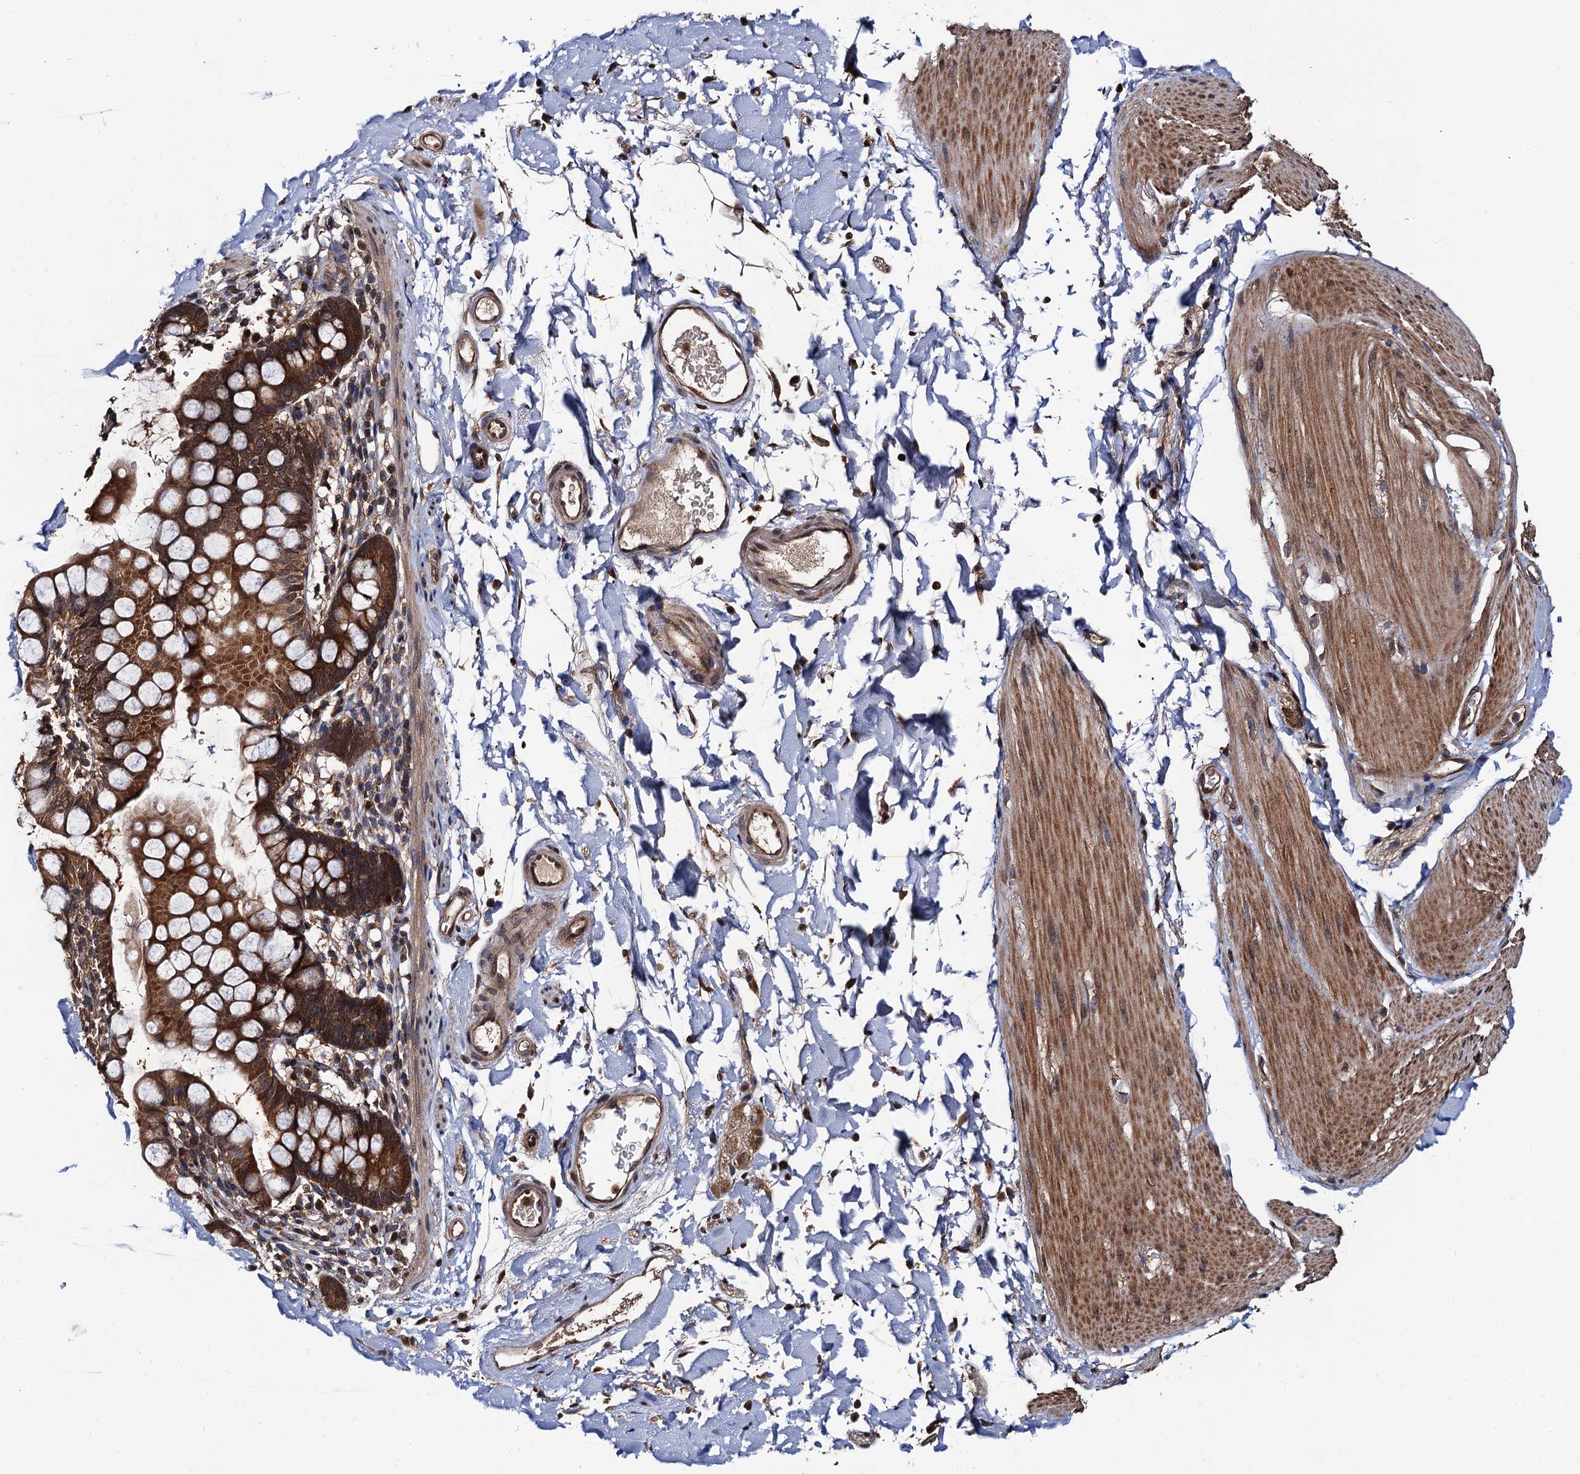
{"staining": {"intensity": "moderate", "quantity": "<25%", "location": "cytoplasmic/membranous"}, "tissue": "smooth muscle", "cell_type": "Smooth muscle cells", "image_type": "normal", "snomed": [{"axis": "morphology", "description": "Normal tissue, NOS"}, {"axis": "topography", "description": "Smooth muscle"}, {"axis": "topography", "description": "Small intestine"}], "caption": "An image showing moderate cytoplasmic/membranous staining in about <25% of smooth muscle cells in normal smooth muscle, as visualized by brown immunohistochemical staining.", "gene": "MIER2", "patient": {"sex": "female", "age": 84}}